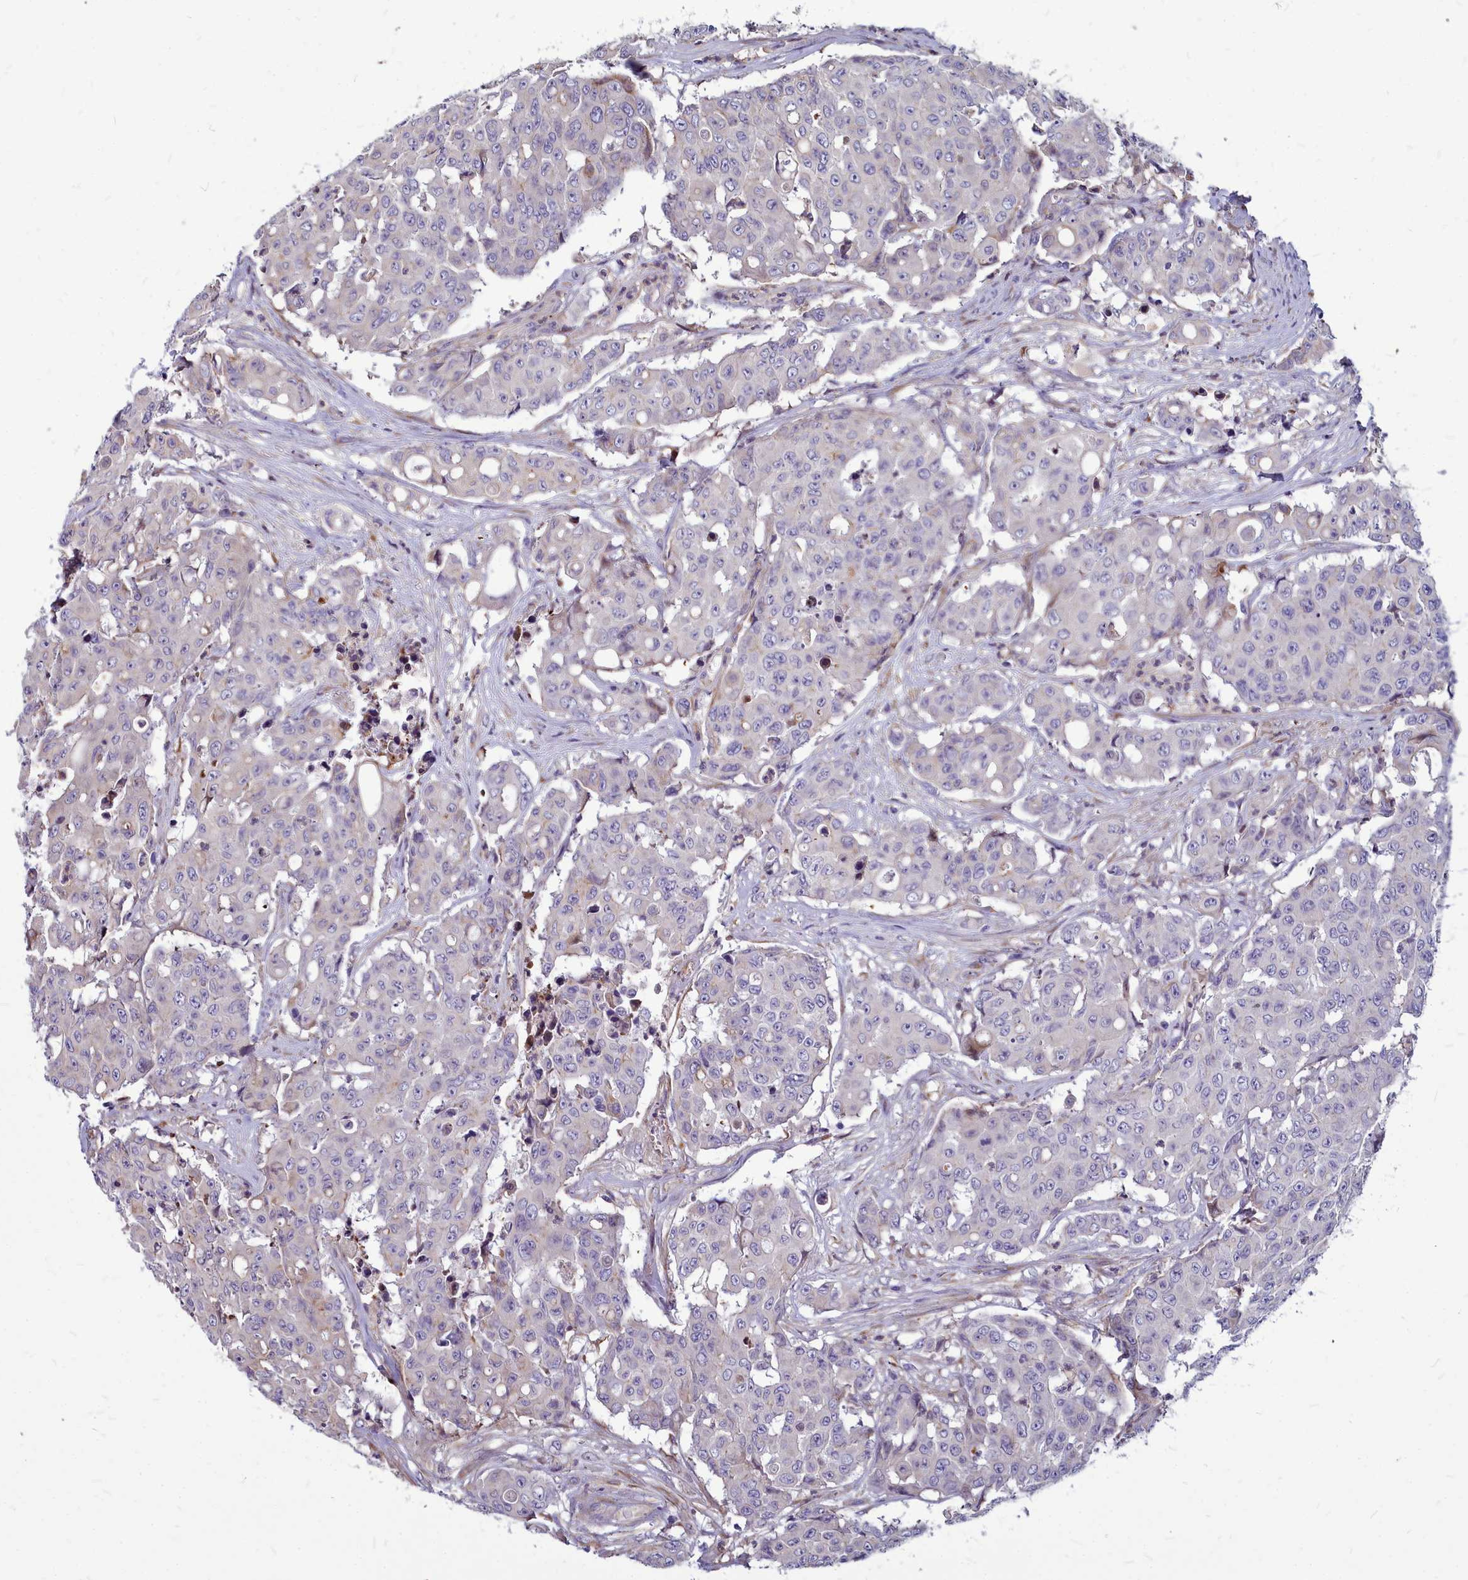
{"staining": {"intensity": "negative", "quantity": "none", "location": "none"}, "tissue": "colorectal cancer", "cell_type": "Tumor cells", "image_type": "cancer", "snomed": [{"axis": "morphology", "description": "Adenocarcinoma, NOS"}, {"axis": "topography", "description": "Colon"}], "caption": "The image reveals no staining of tumor cells in adenocarcinoma (colorectal).", "gene": "TTC5", "patient": {"sex": "male", "age": 51}}